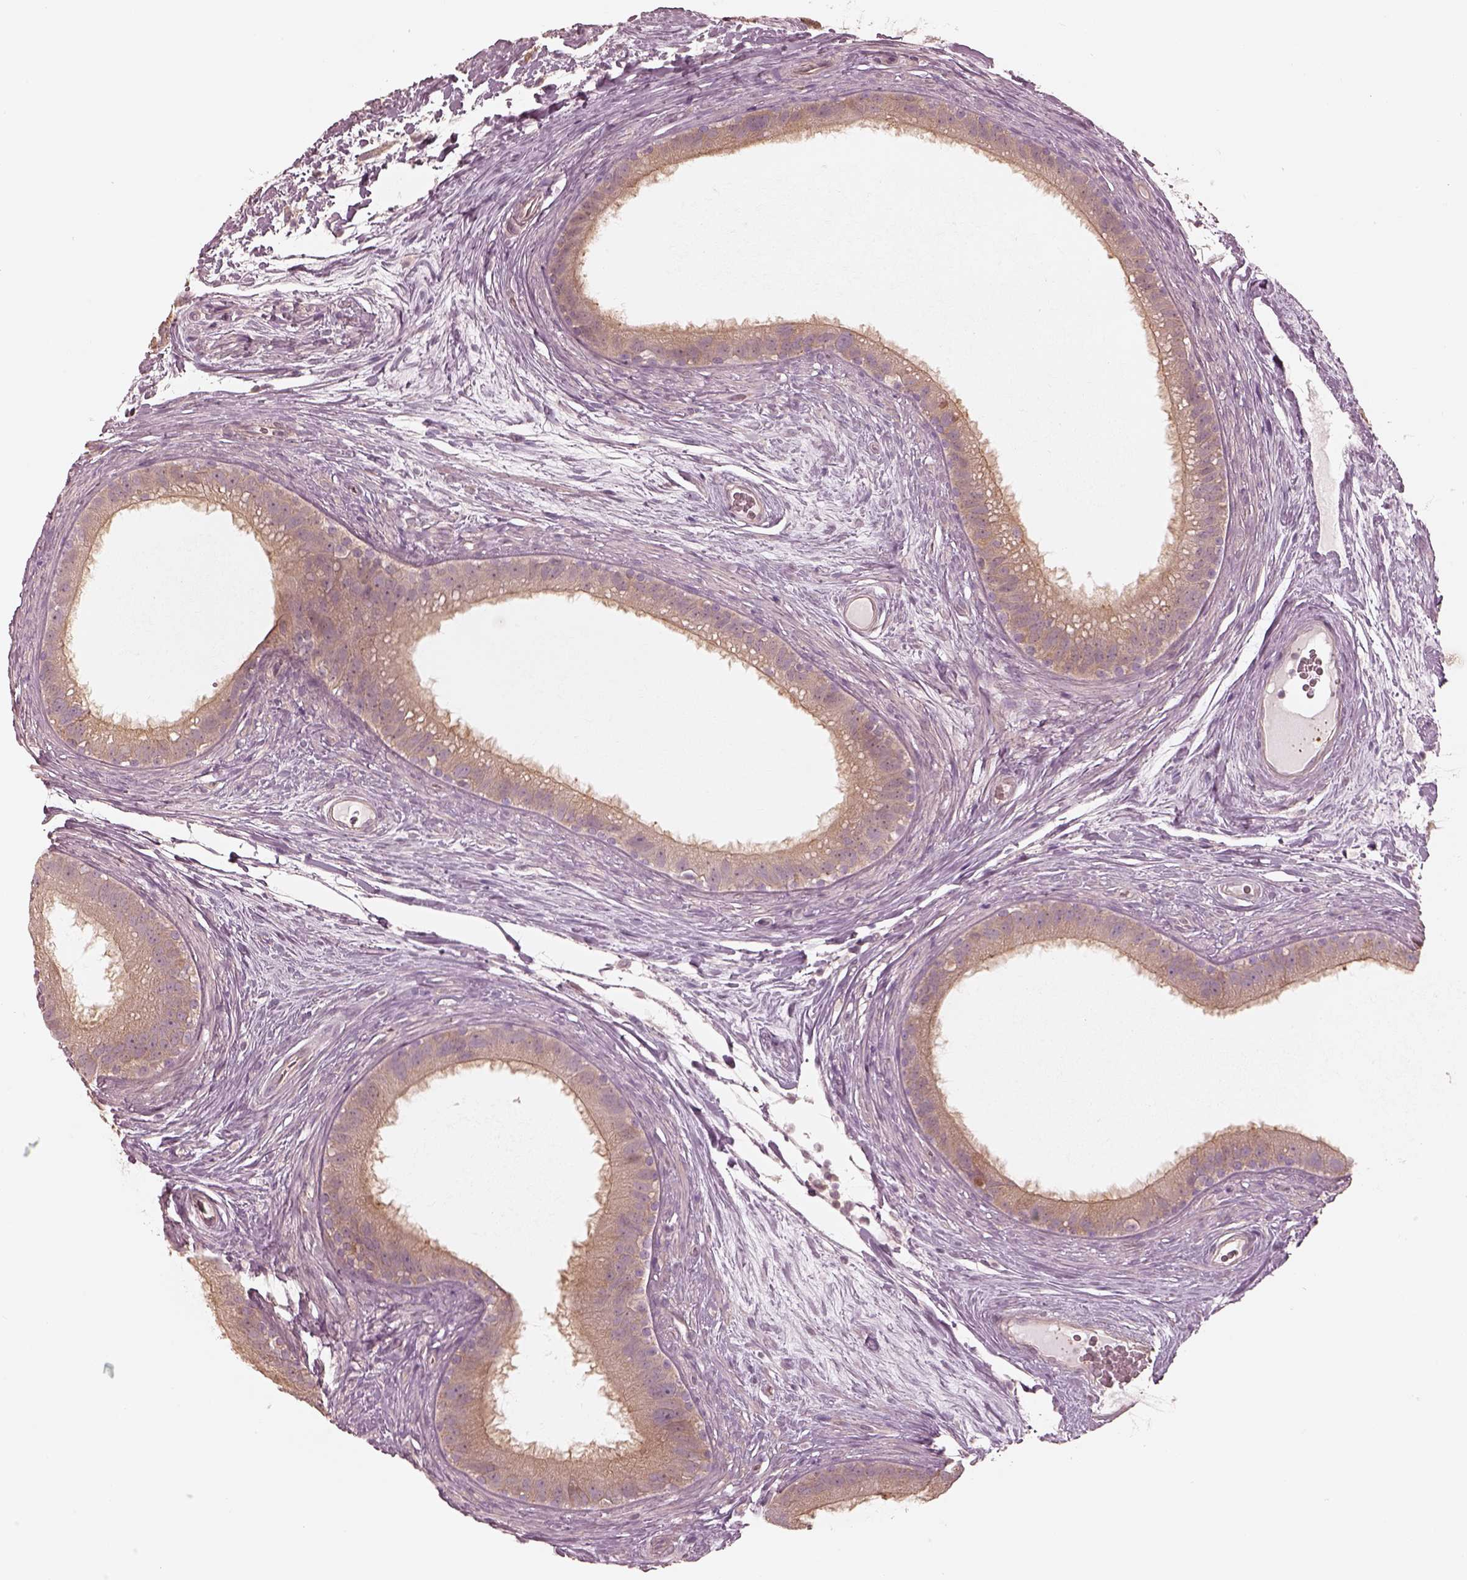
{"staining": {"intensity": "weak", "quantity": ">75%", "location": "cytoplasmic/membranous"}, "tissue": "epididymis", "cell_type": "Glandular cells", "image_type": "normal", "snomed": [{"axis": "morphology", "description": "Normal tissue, NOS"}, {"axis": "topography", "description": "Epididymis"}], "caption": "The histopathology image reveals a brown stain indicating the presence of a protein in the cytoplasmic/membranous of glandular cells in epididymis. The staining was performed using DAB (3,3'-diaminobenzidine) to visualize the protein expression in brown, while the nuclei were stained in blue with hematoxylin (Magnification: 20x).", "gene": "KIF5C", "patient": {"sex": "male", "age": 59}}